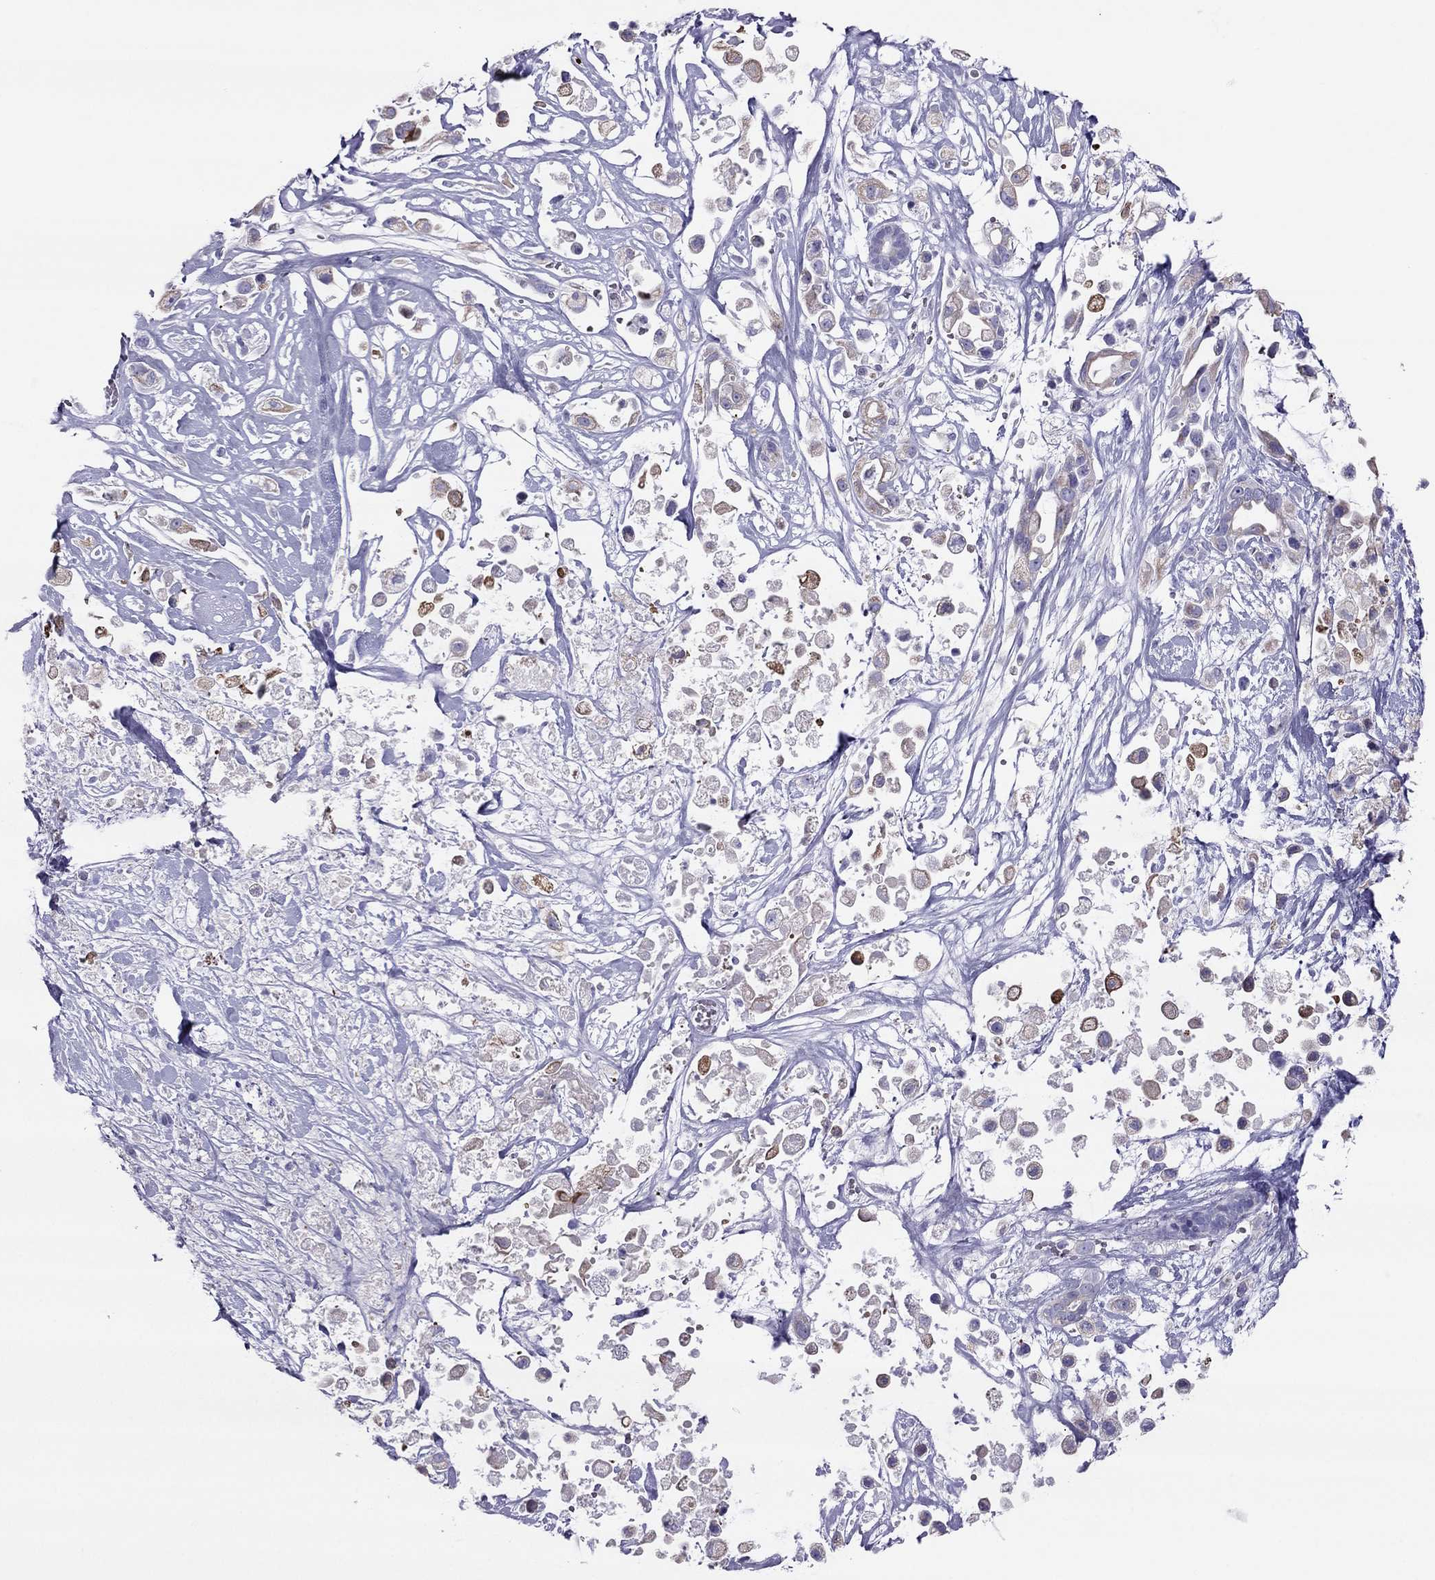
{"staining": {"intensity": "negative", "quantity": "none", "location": "none"}, "tissue": "pancreatic cancer", "cell_type": "Tumor cells", "image_type": "cancer", "snomed": [{"axis": "morphology", "description": "Adenocarcinoma, NOS"}, {"axis": "topography", "description": "Pancreas"}], "caption": "Tumor cells show no significant staining in adenocarcinoma (pancreatic). The staining was performed using DAB (3,3'-diaminobenzidine) to visualize the protein expression in brown, while the nuclei were stained in blue with hematoxylin (Magnification: 20x).", "gene": "MAEL", "patient": {"sex": "male", "age": 44}}